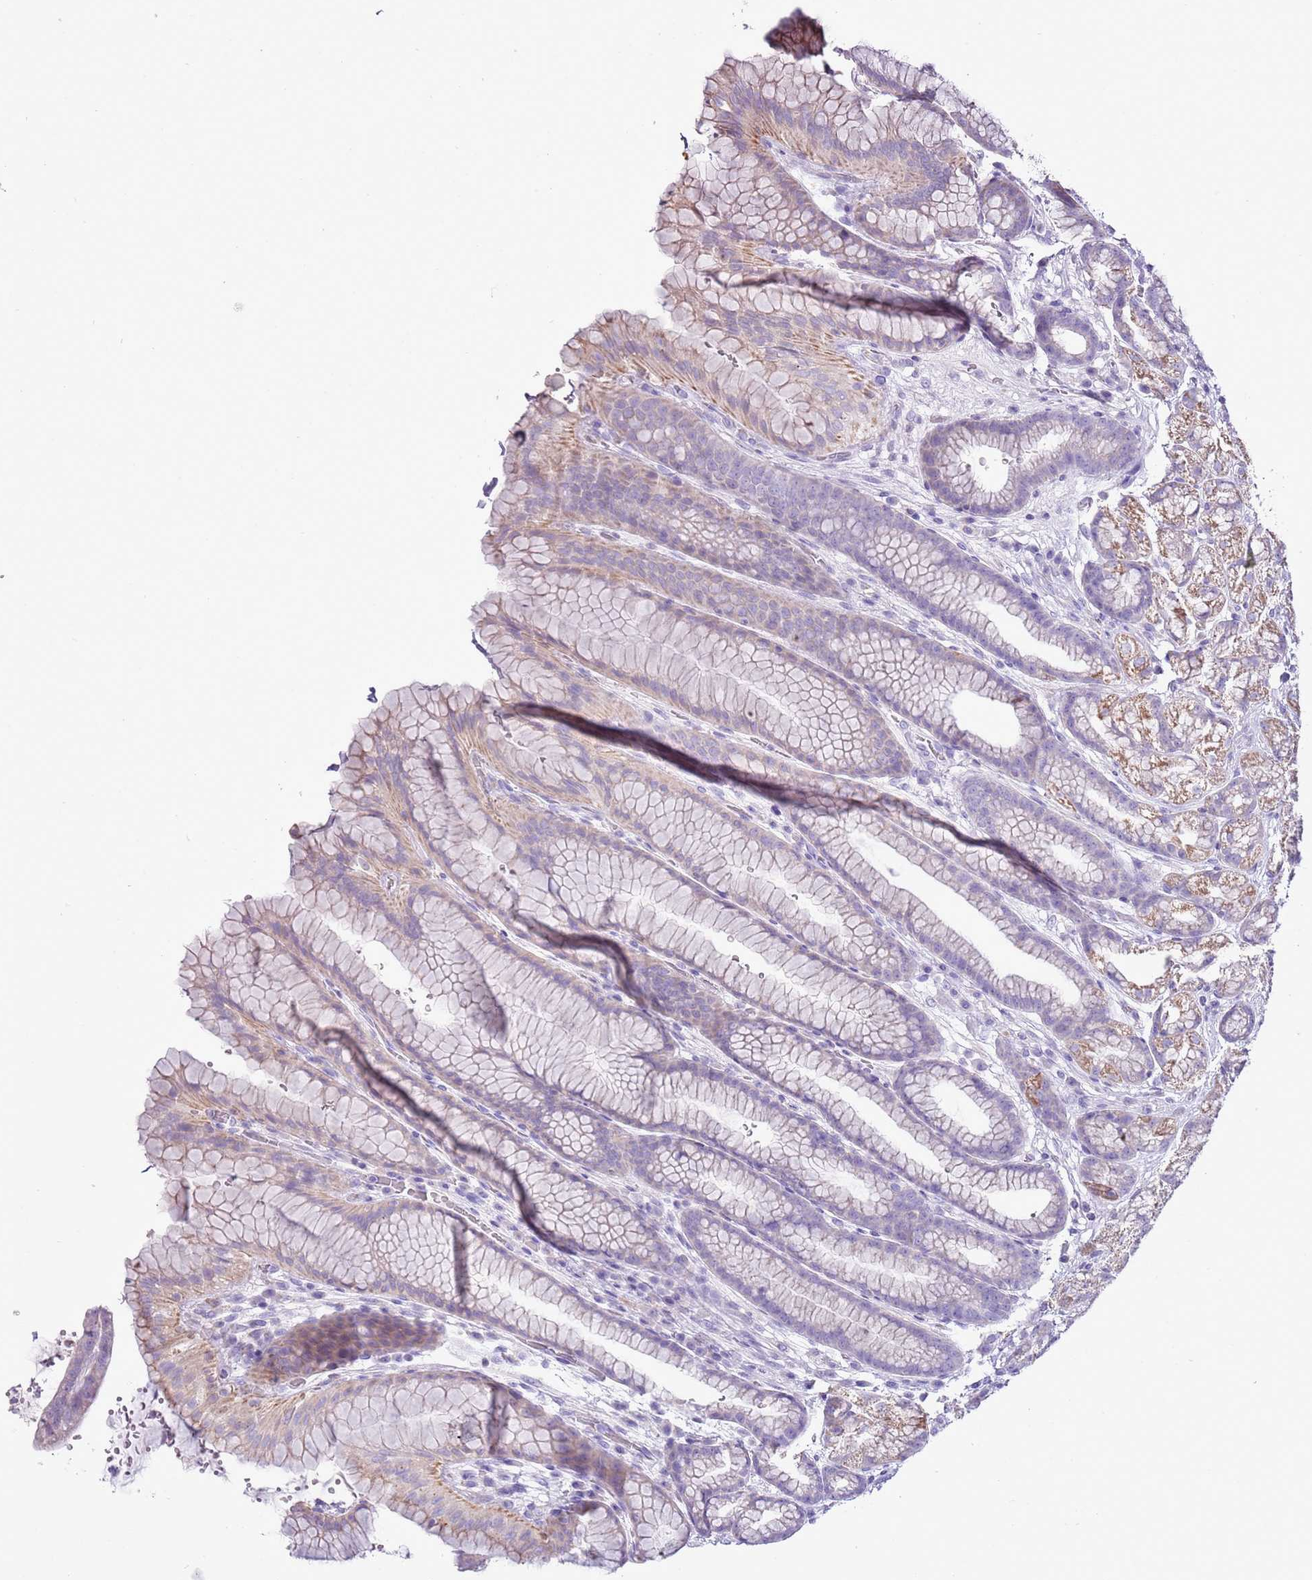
{"staining": {"intensity": "moderate", "quantity": "25%-75%", "location": "cytoplasmic/membranous"}, "tissue": "stomach", "cell_type": "Glandular cells", "image_type": "normal", "snomed": [{"axis": "morphology", "description": "Normal tissue, NOS"}, {"axis": "morphology", "description": "Adenocarcinoma, NOS"}, {"axis": "topography", "description": "Stomach"}], "caption": "Immunohistochemistry (IHC) (DAB (3,3'-diaminobenzidine)) staining of normal stomach shows moderate cytoplasmic/membranous protein positivity in approximately 25%-75% of glandular cells.", "gene": "SLC23A1", "patient": {"sex": "male", "age": 57}}